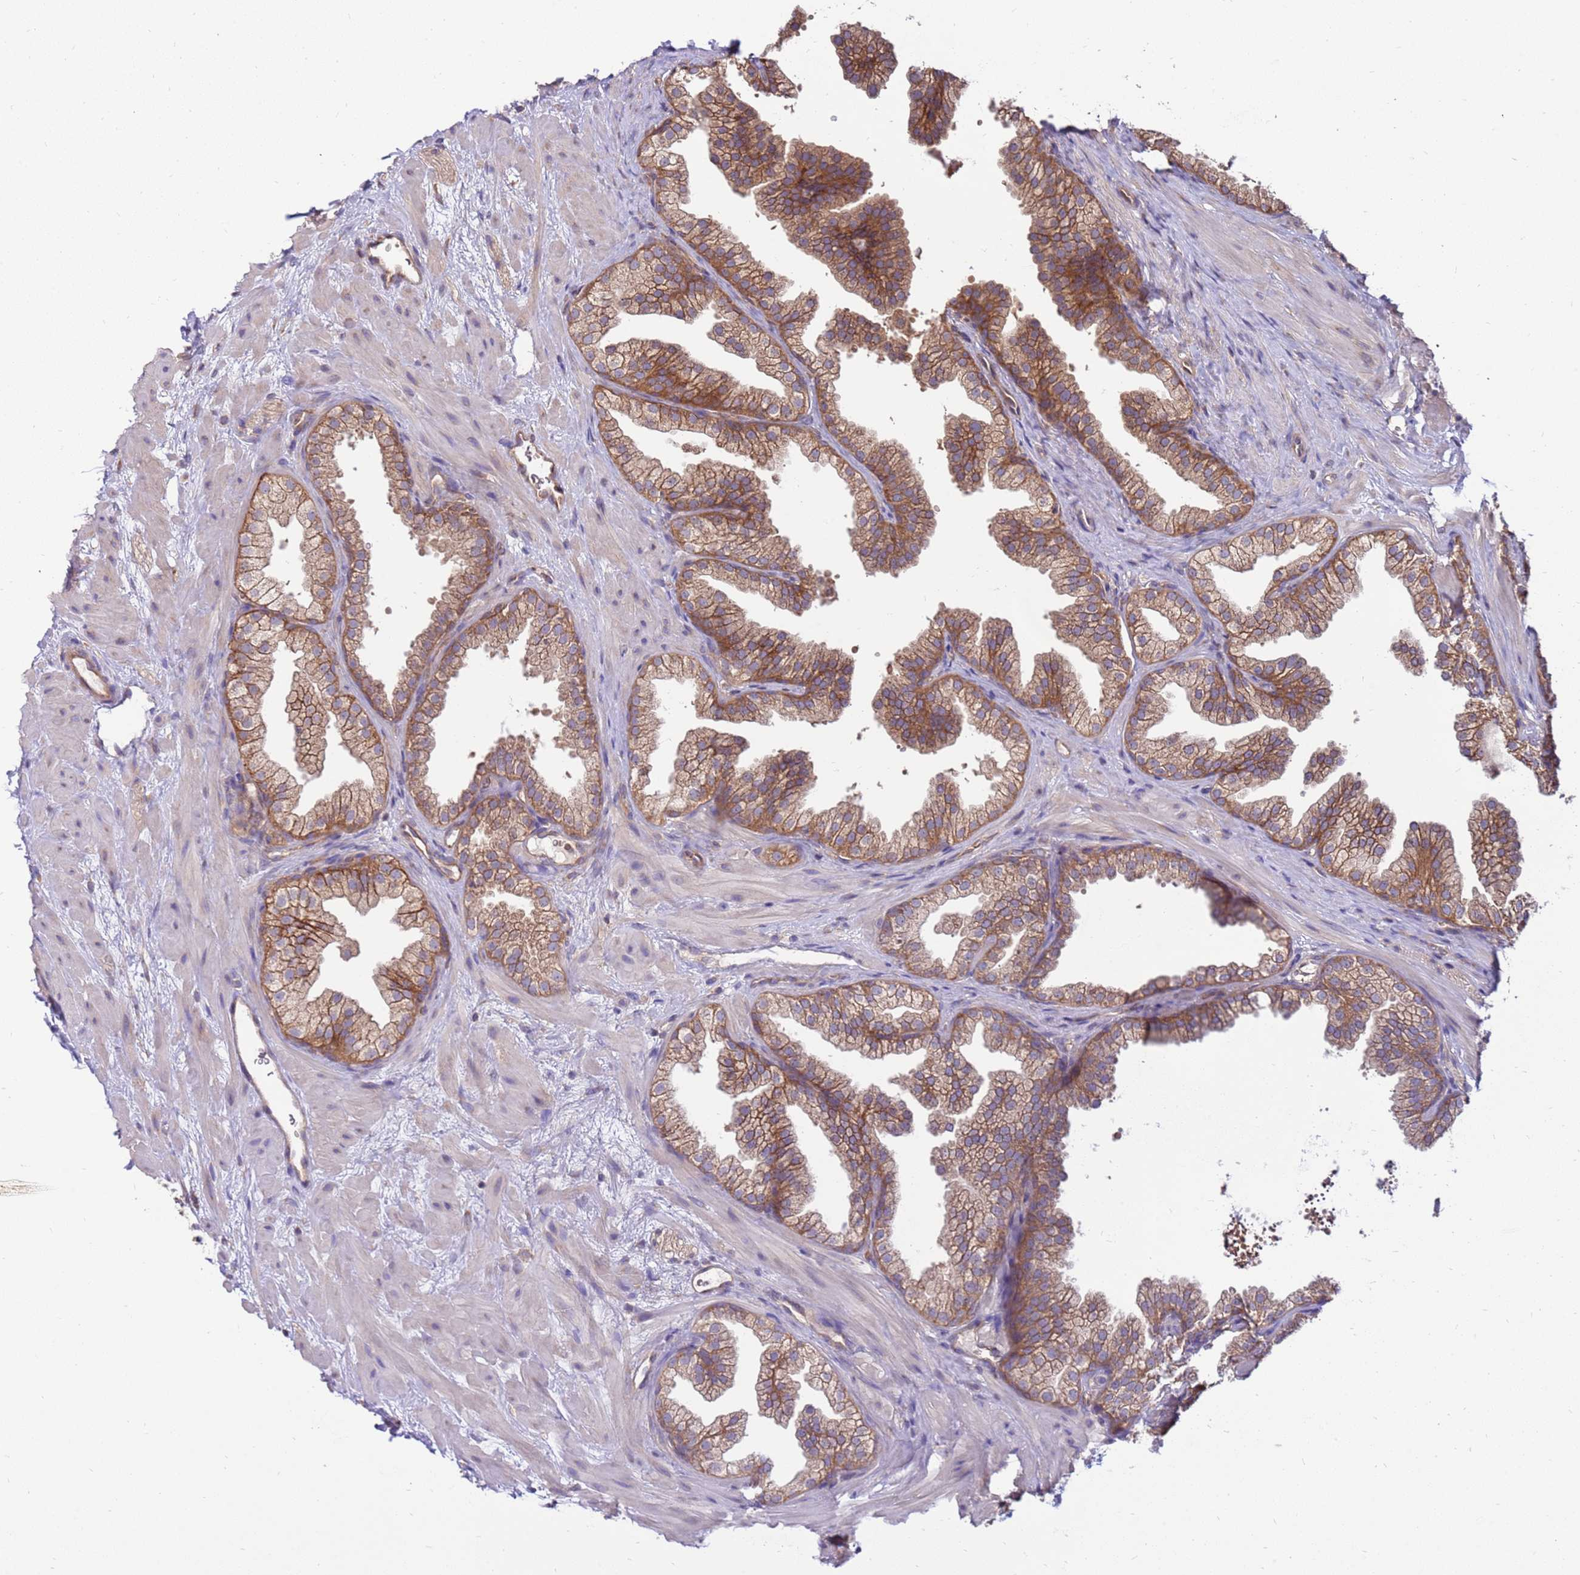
{"staining": {"intensity": "moderate", "quantity": ">75%", "location": "cytoplasmic/membranous"}, "tissue": "prostate", "cell_type": "Glandular cells", "image_type": "normal", "snomed": [{"axis": "morphology", "description": "Normal tissue, NOS"}, {"axis": "topography", "description": "Prostate"}], "caption": "Protein expression analysis of normal human prostate reveals moderate cytoplasmic/membranous positivity in approximately >75% of glandular cells. (DAB IHC with brightfield microscopy, high magnification).", "gene": "SLC44A5", "patient": {"sex": "male", "age": 37}}